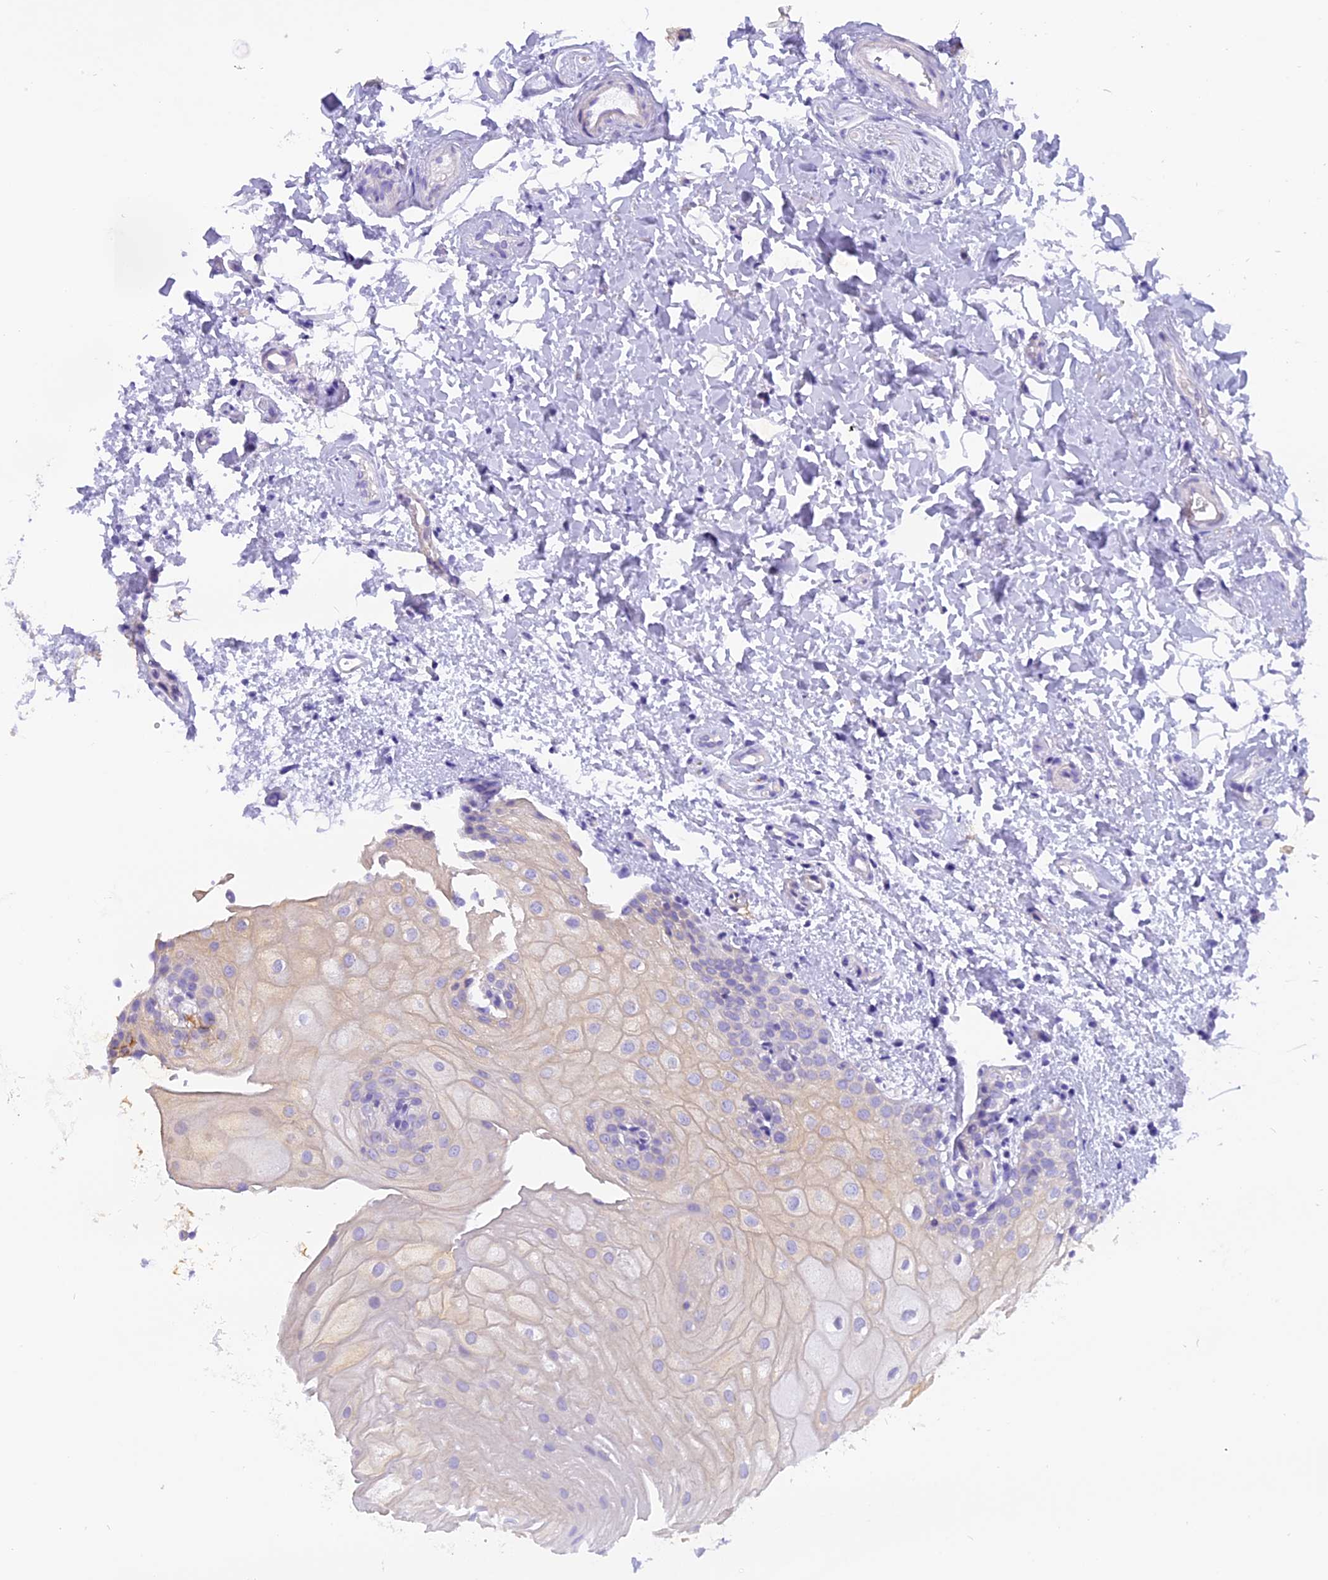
{"staining": {"intensity": "negative", "quantity": "none", "location": "none"}, "tissue": "oral mucosa", "cell_type": "Squamous epithelial cells", "image_type": "normal", "snomed": [{"axis": "morphology", "description": "Normal tissue, NOS"}, {"axis": "topography", "description": "Oral tissue"}], "caption": "Oral mucosa stained for a protein using IHC demonstrates no expression squamous epithelial cells.", "gene": "TRIM3", "patient": {"sex": "female", "age": 54}}